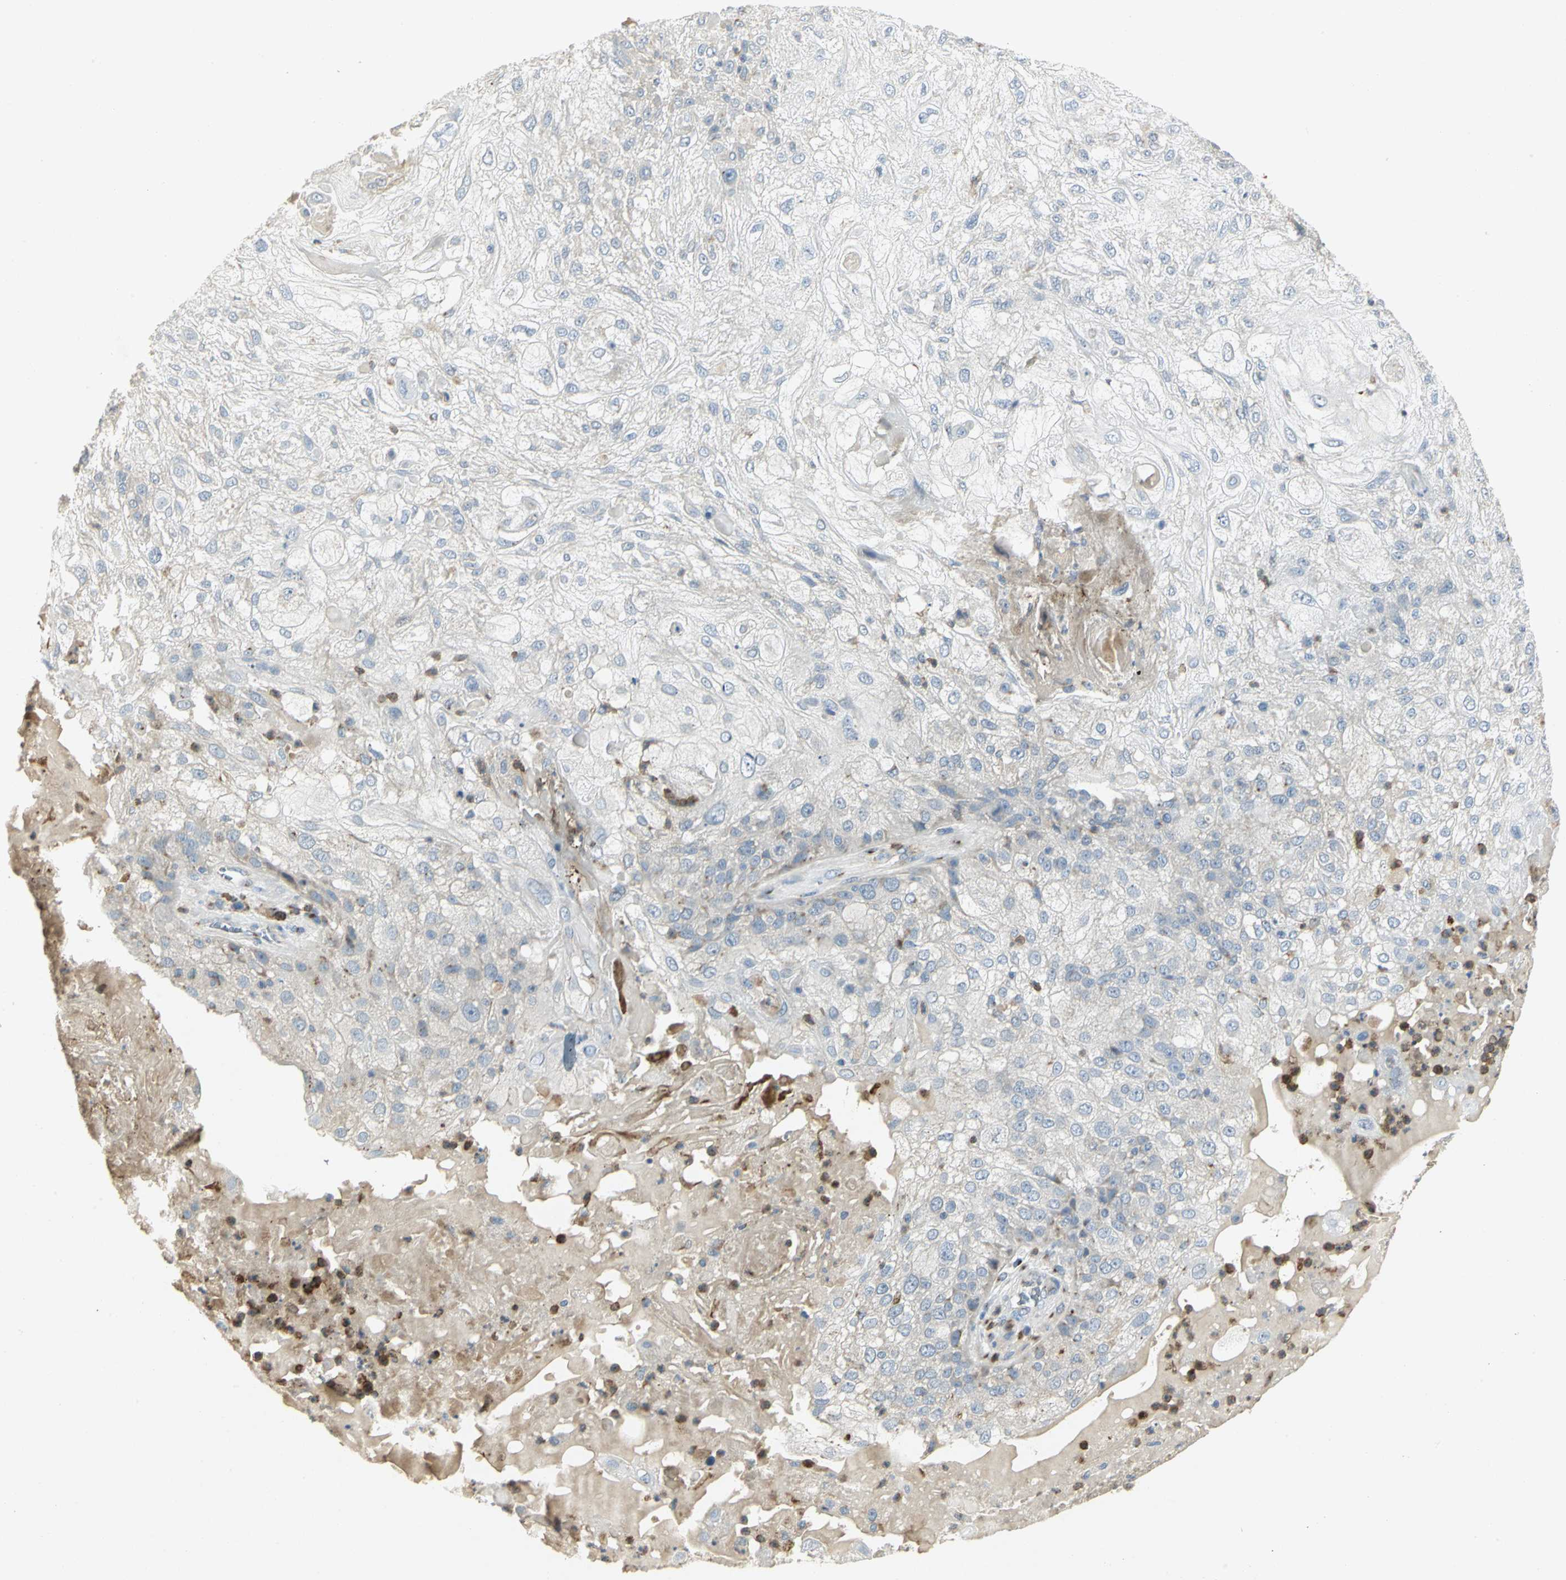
{"staining": {"intensity": "weak", "quantity": "<25%", "location": "cytoplasmic/membranous"}, "tissue": "skin cancer", "cell_type": "Tumor cells", "image_type": "cancer", "snomed": [{"axis": "morphology", "description": "Normal tissue, NOS"}, {"axis": "morphology", "description": "Squamous cell carcinoma, NOS"}, {"axis": "topography", "description": "Skin"}], "caption": "Skin cancer stained for a protein using immunohistochemistry shows no expression tumor cells.", "gene": "TM9SF2", "patient": {"sex": "female", "age": 83}}